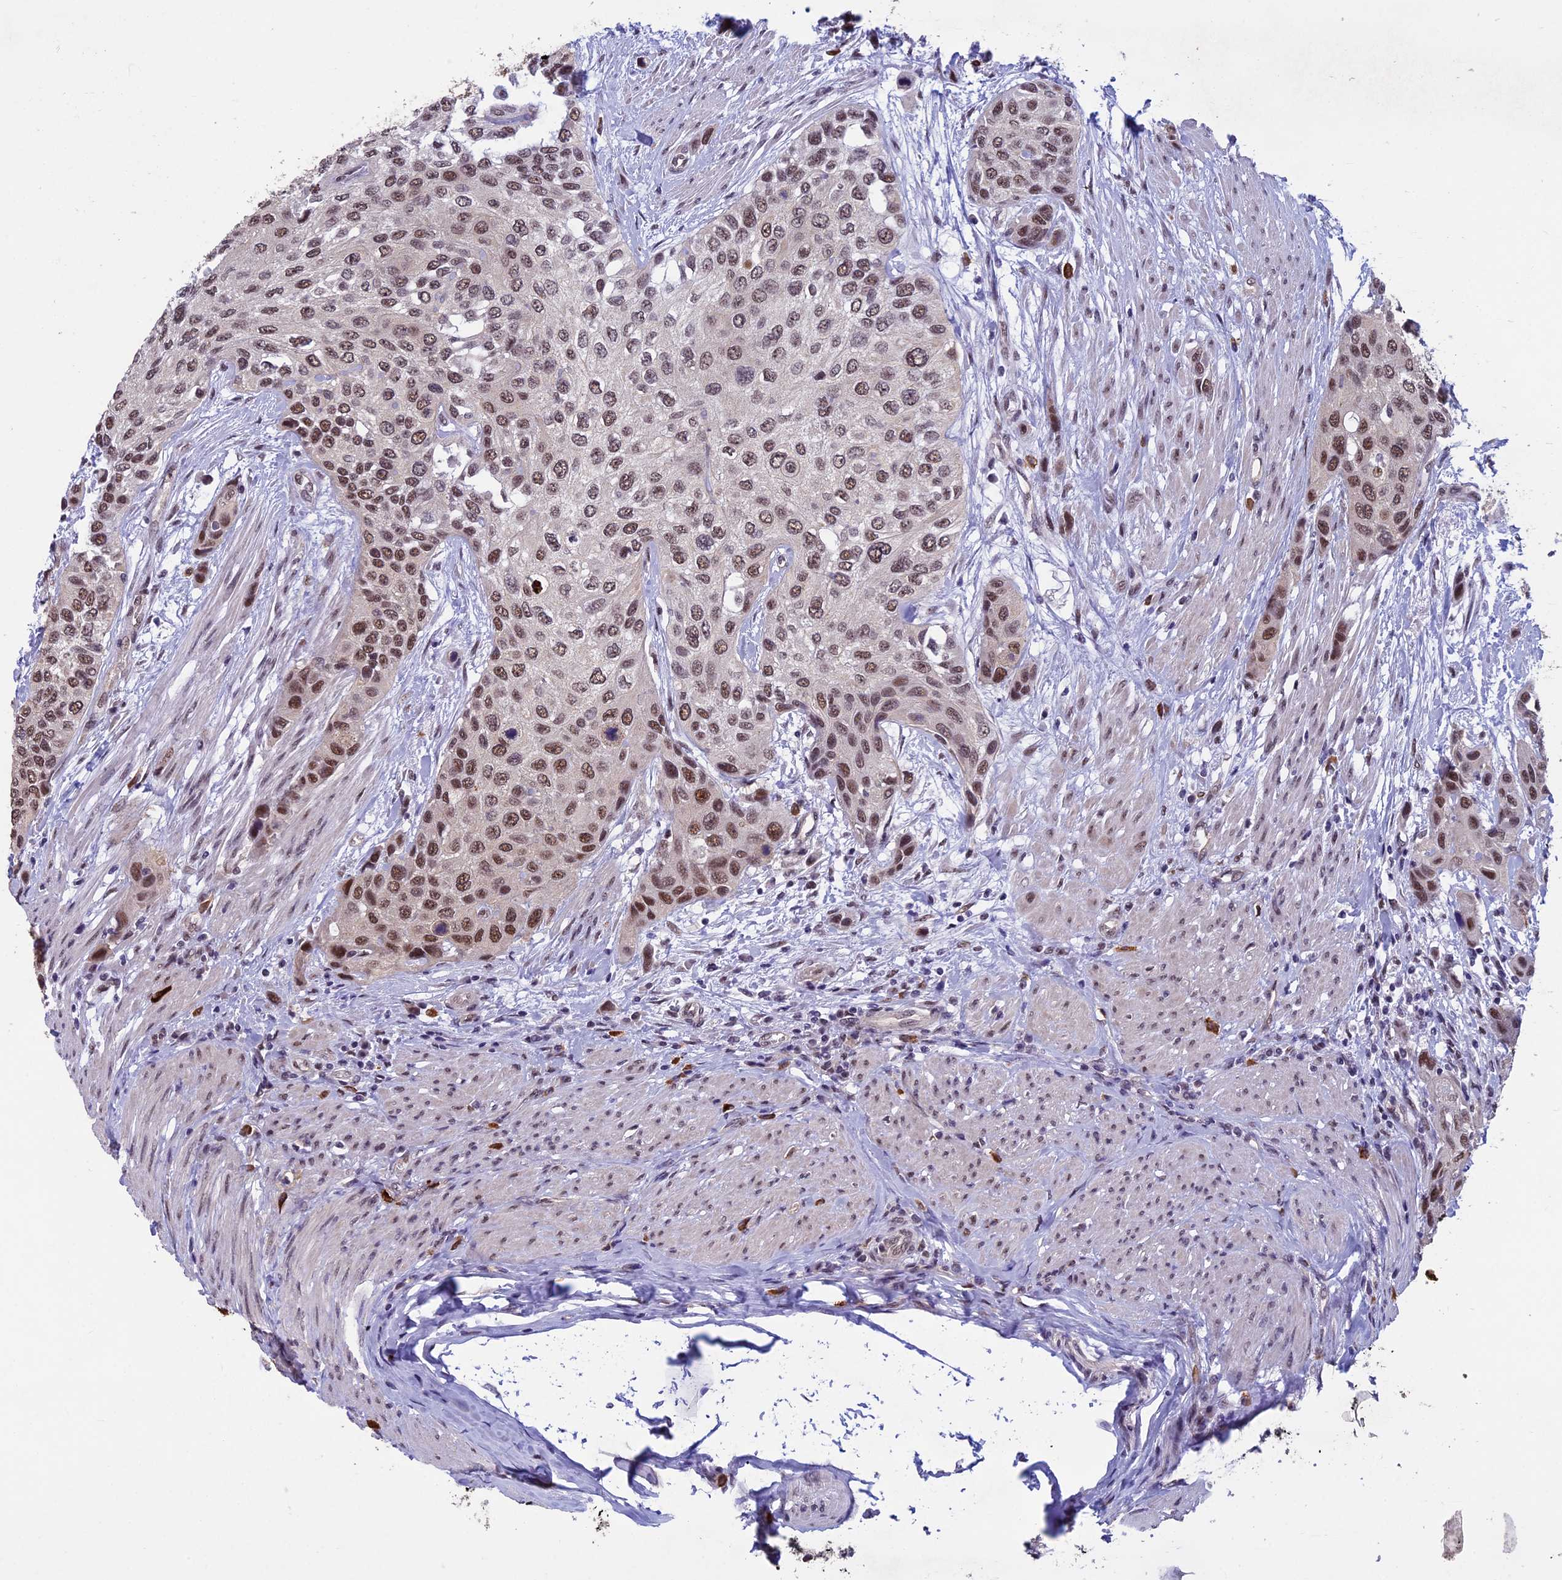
{"staining": {"intensity": "moderate", "quantity": ">75%", "location": "nuclear"}, "tissue": "urothelial cancer", "cell_type": "Tumor cells", "image_type": "cancer", "snomed": [{"axis": "morphology", "description": "Normal tissue, NOS"}, {"axis": "morphology", "description": "Urothelial carcinoma, High grade"}, {"axis": "topography", "description": "Vascular tissue"}, {"axis": "topography", "description": "Urinary bladder"}], "caption": "The photomicrograph demonstrates immunohistochemical staining of urothelial cancer. There is moderate nuclear staining is appreciated in approximately >75% of tumor cells.", "gene": "RNF40", "patient": {"sex": "female", "age": 56}}